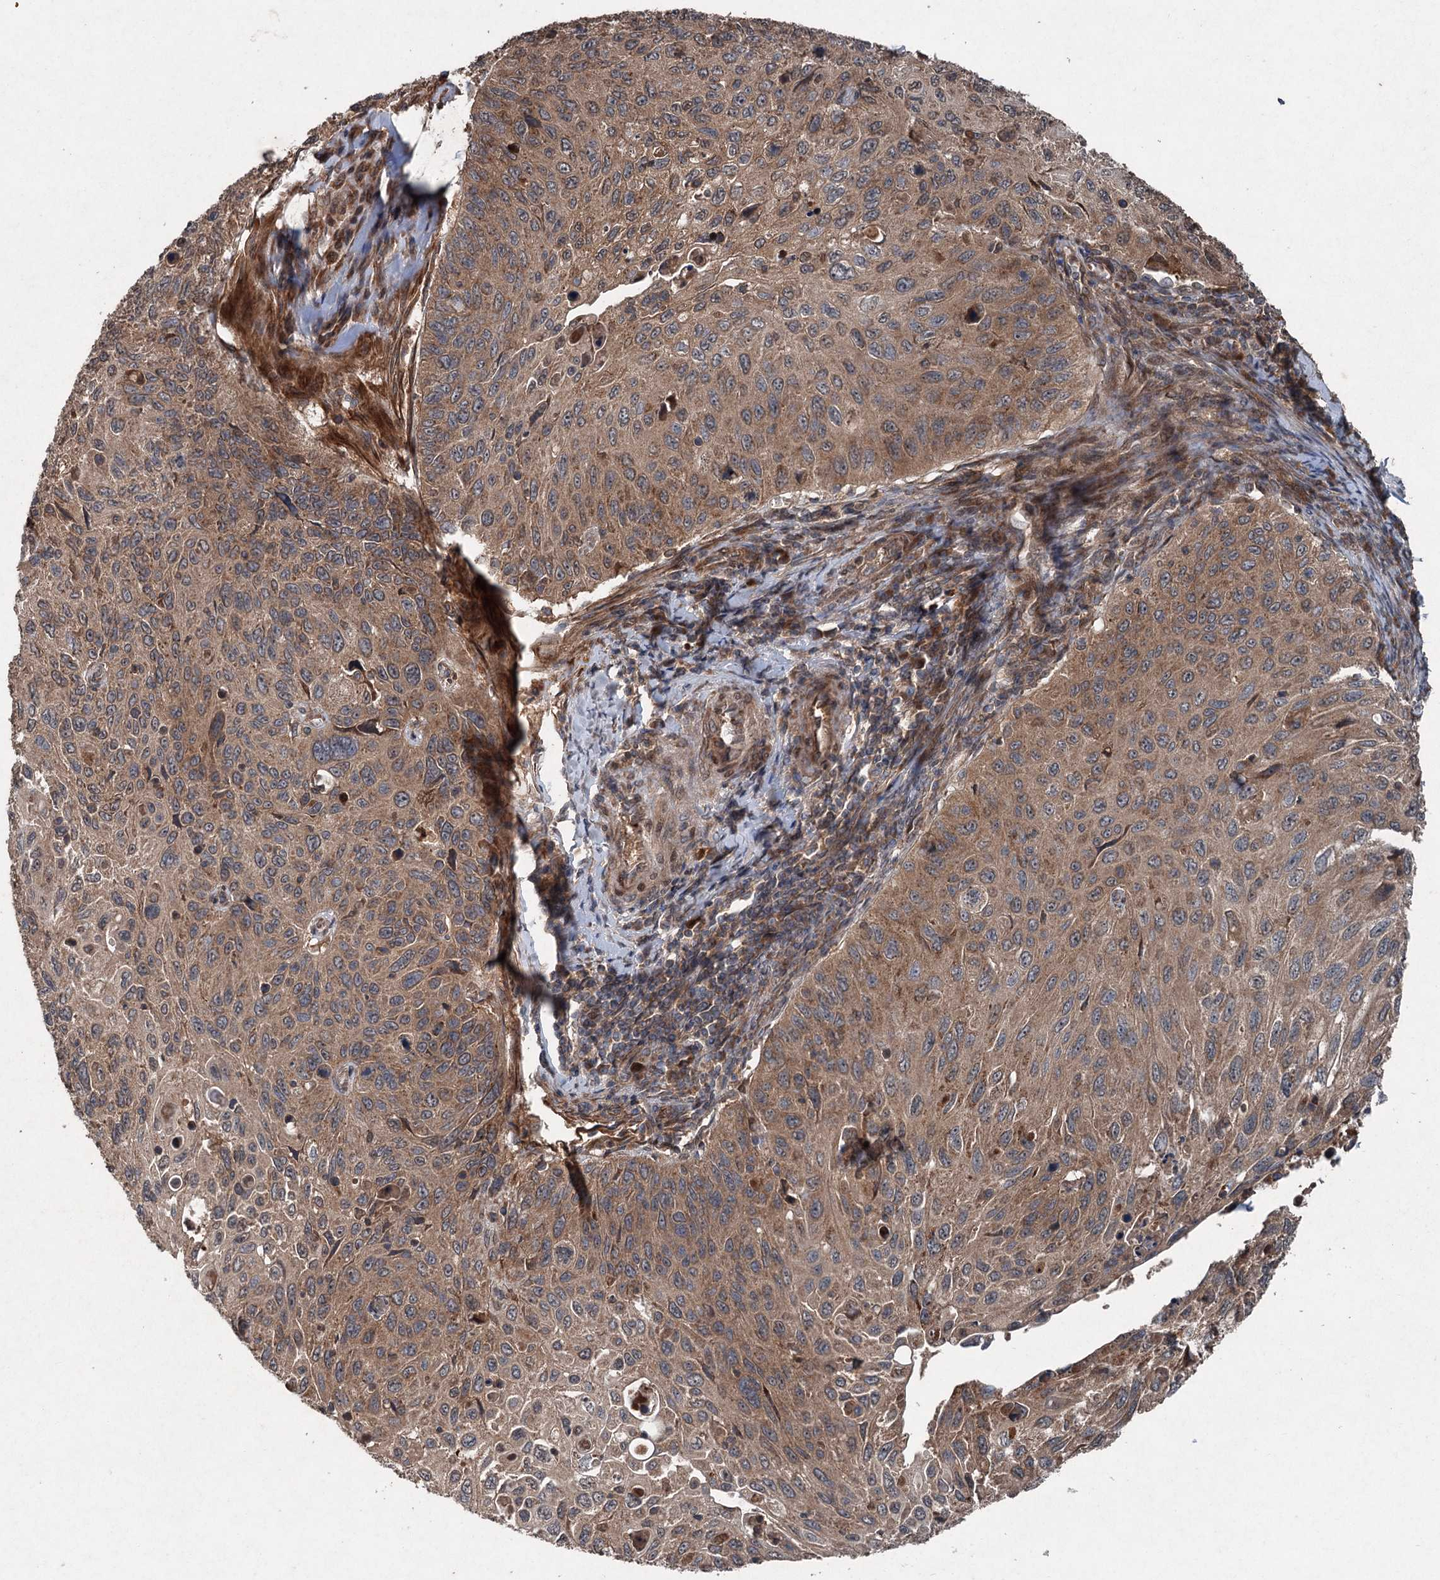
{"staining": {"intensity": "moderate", "quantity": ">75%", "location": "cytoplasmic/membranous"}, "tissue": "cervical cancer", "cell_type": "Tumor cells", "image_type": "cancer", "snomed": [{"axis": "morphology", "description": "Squamous cell carcinoma, NOS"}, {"axis": "topography", "description": "Cervix"}], "caption": "This histopathology image shows cervical cancer stained with immunohistochemistry to label a protein in brown. The cytoplasmic/membranous of tumor cells show moderate positivity for the protein. Nuclei are counter-stained blue.", "gene": "ALAS1", "patient": {"sex": "female", "age": 70}}